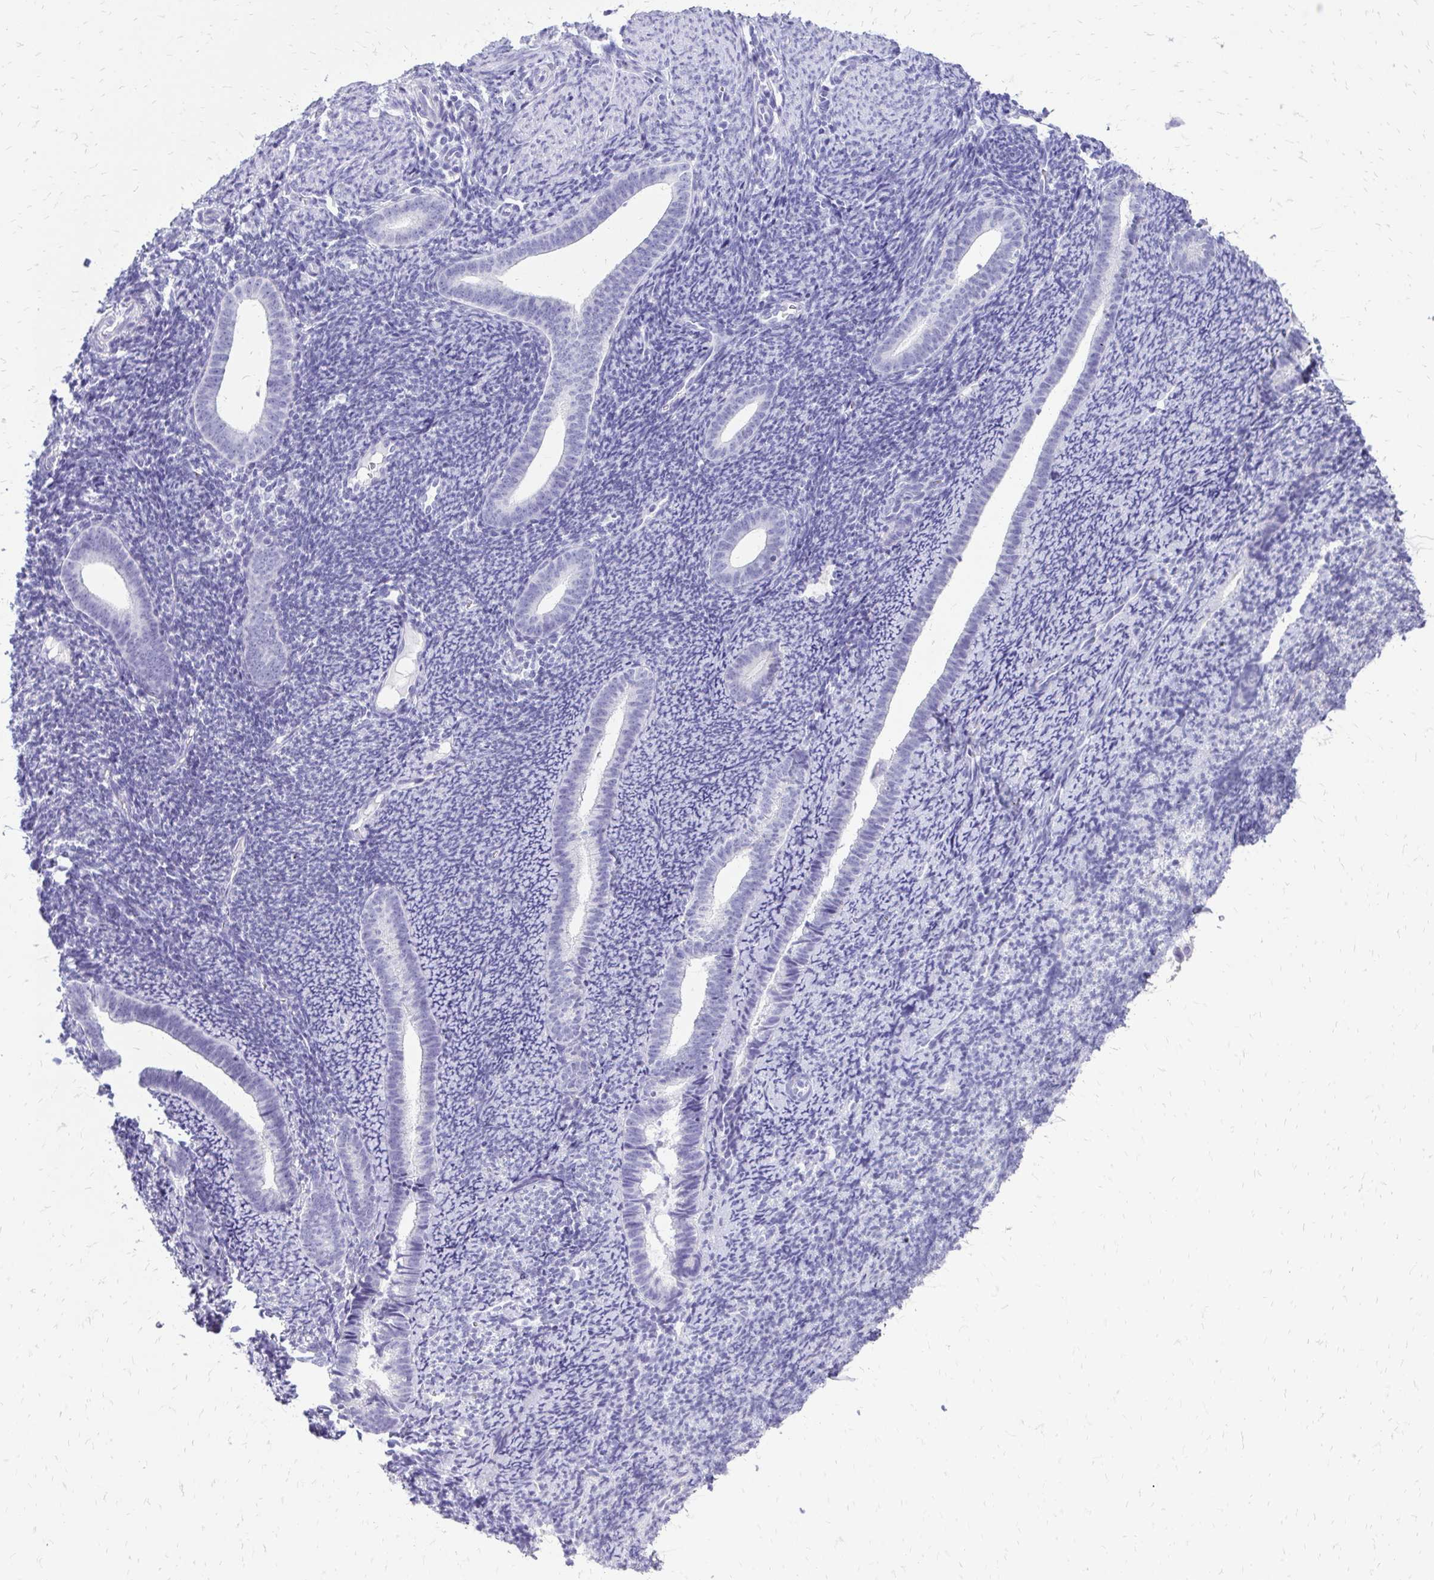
{"staining": {"intensity": "negative", "quantity": "none", "location": "none"}, "tissue": "endometrium", "cell_type": "Cells in endometrial stroma", "image_type": "normal", "snomed": [{"axis": "morphology", "description": "Normal tissue, NOS"}, {"axis": "topography", "description": "Endometrium"}], "caption": "Endometrium stained for a protein using immunohistochemistry (IHC) reveals no positivity cells in endometrial stroma.", "gene": "SLC32A1", "patient": {"sex": "female", "age": 39}}